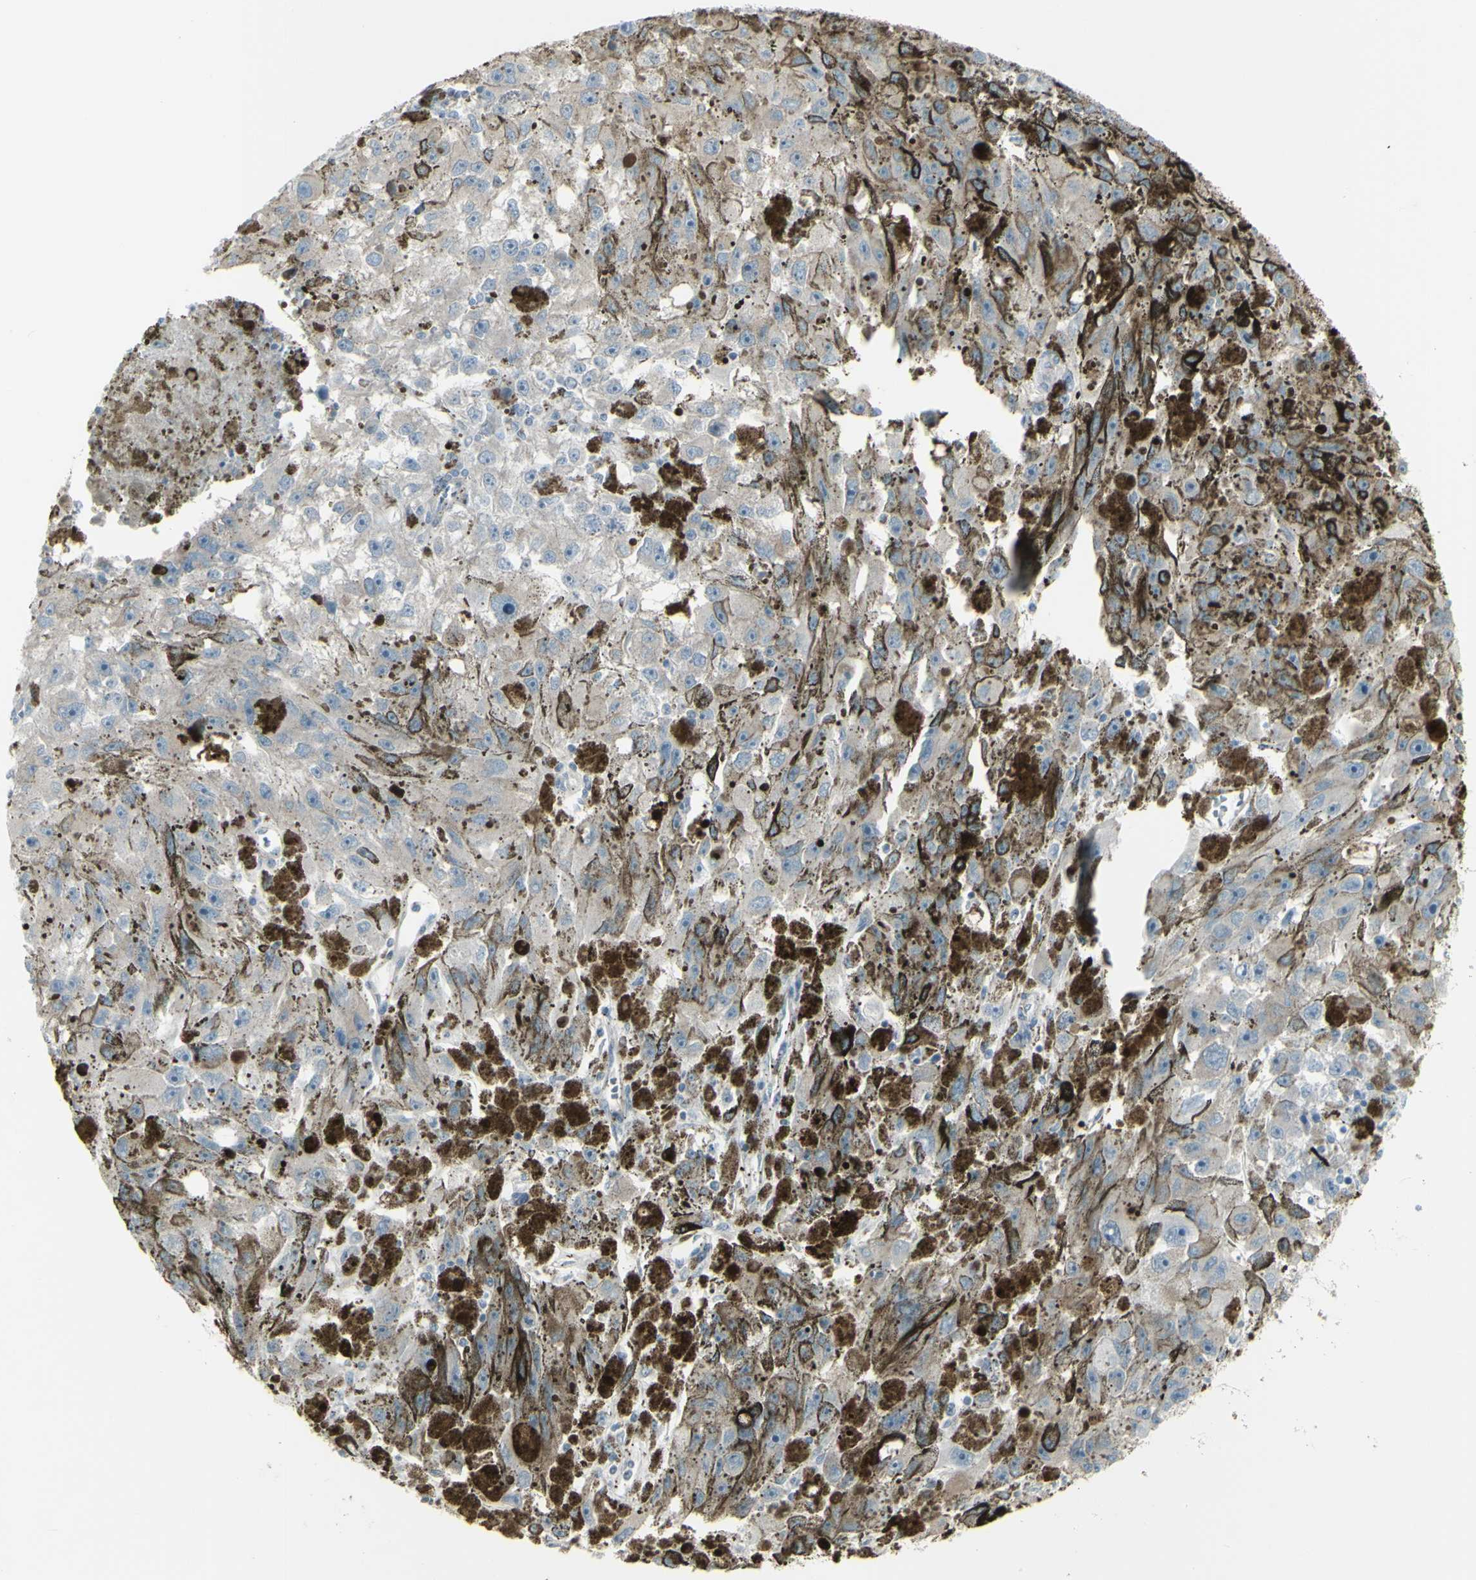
{"staining": {"intensity": "negative", "quantity": "none", "location": "none"}, "tissue": "melanoma", "cell_type": "Tumor cells", "image_type": "cancer", "snomed": [{"axis": "morphology", "description": "Malignant melanoma, NOS"}, {"axis": "topography", "description": "Skin"}], "caption": "High power microscopy image of an immunohistochemistry image of malignant melanoma, revealing no significant staining in tumor cells. The staining was performed using DAB to visualize the protein expression in brown, while the nuclei were stained in blue with hematoxylin (Magnification: 20x).", "gene": "GALNT6", "patient": {"sex": "female", "age": 104}}